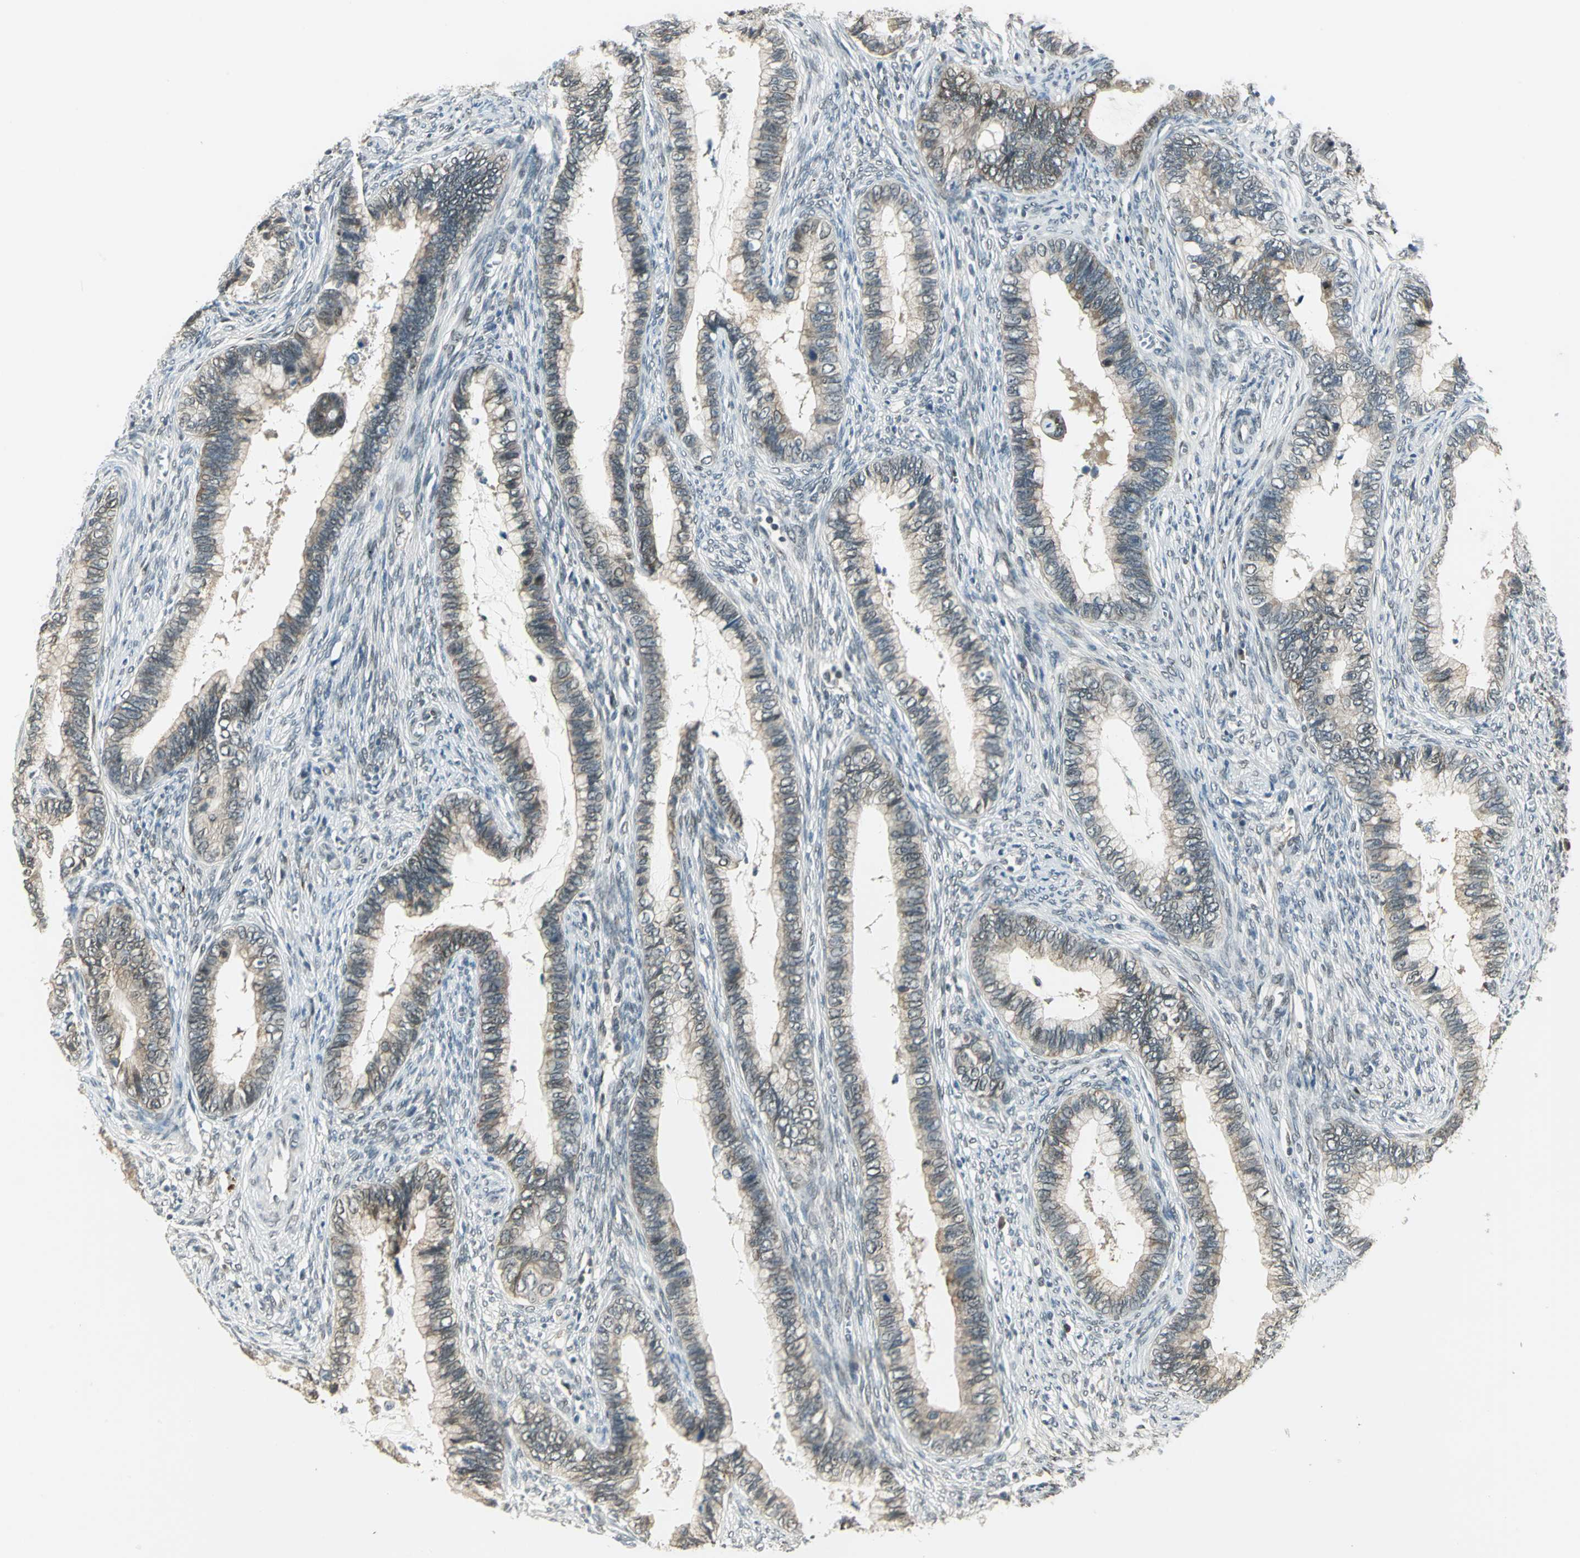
{"staining": {"intensity": "weak", "quantity": "25%-75%", "location": "cytoplasmic/membranous"}, "tissue": "cervical cancer", "cell_type": "Tumor cells", "image_type": "cancer", "snomed": [{"axis": "morphology", "description": "Adenocarcinoma, NOS"}, {"axis": "topography", "description": "Cervix"}], "caption": "A photomicrograph of human cervical cancer (adenocarcinoma) stained for a protein demonstrates weak cytoplasmic/membranous brown staining in tumor cells. Nuclei are stained in blue.", "gene": "RAD17", "patient": {"sex": "female", "age": 44}}